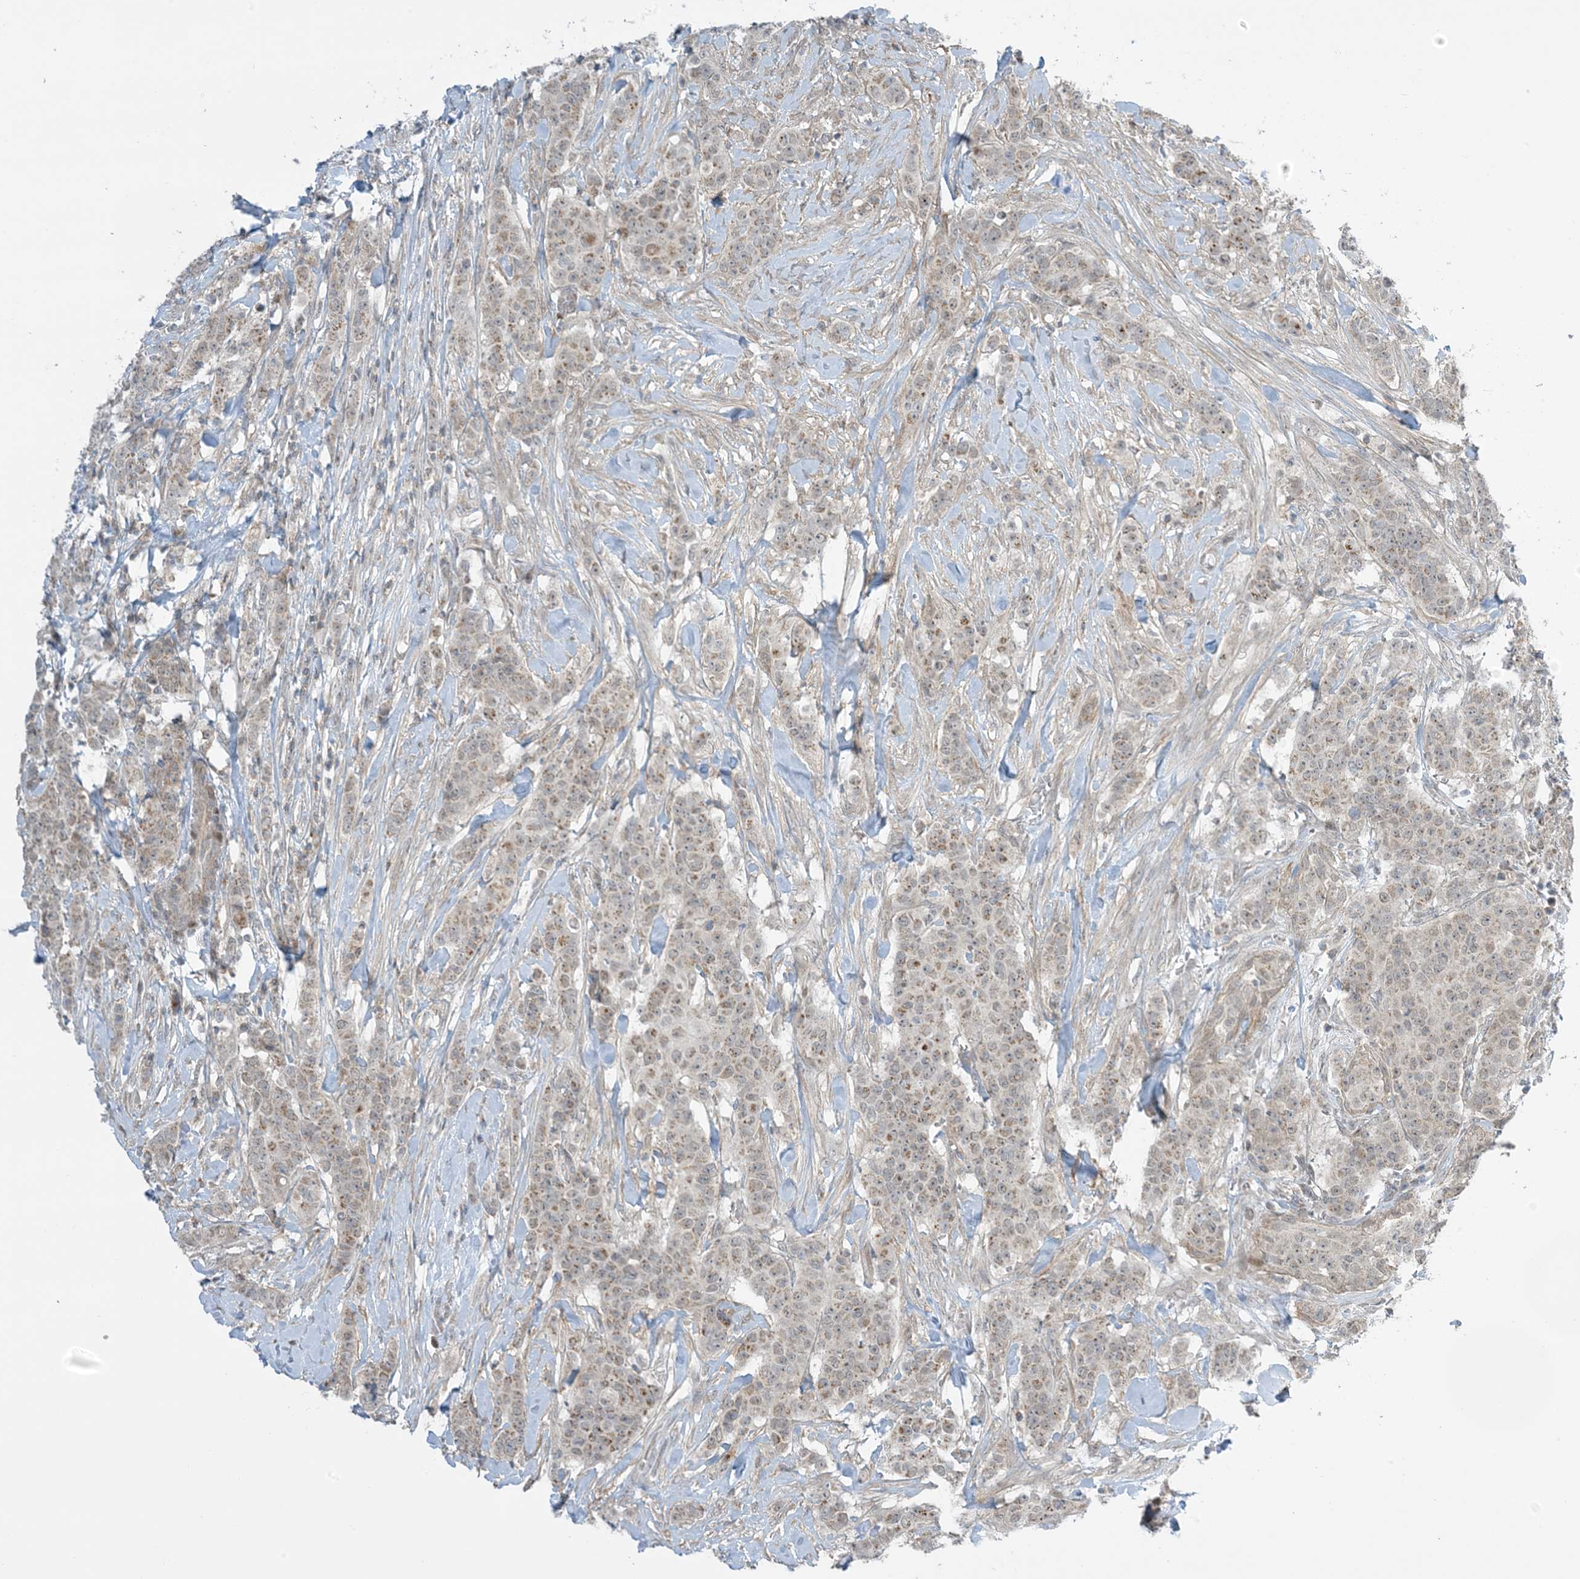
{"staining": {"intensity": "weak", "quantity": "25%-75%", "location": "cytoplasmic/membranous"}, "tissue": "breast cancer", "cell_type": "Tumor cells", "image_type": "cancer", "snomed": [{"axis": "morphology", "description": "Duct carcinoma"}, {"axis": "topography", "description": "Breast"}], "caption": "Protein expression by immunohistochemistry displays weak cytoplasmic/membranous expression in approximately 25%-75% of tumor cells in infiltrating ductal carcinoma (breast).", "gene": "PHLDB2", "patient": {"sex": "female", "age": 40}}